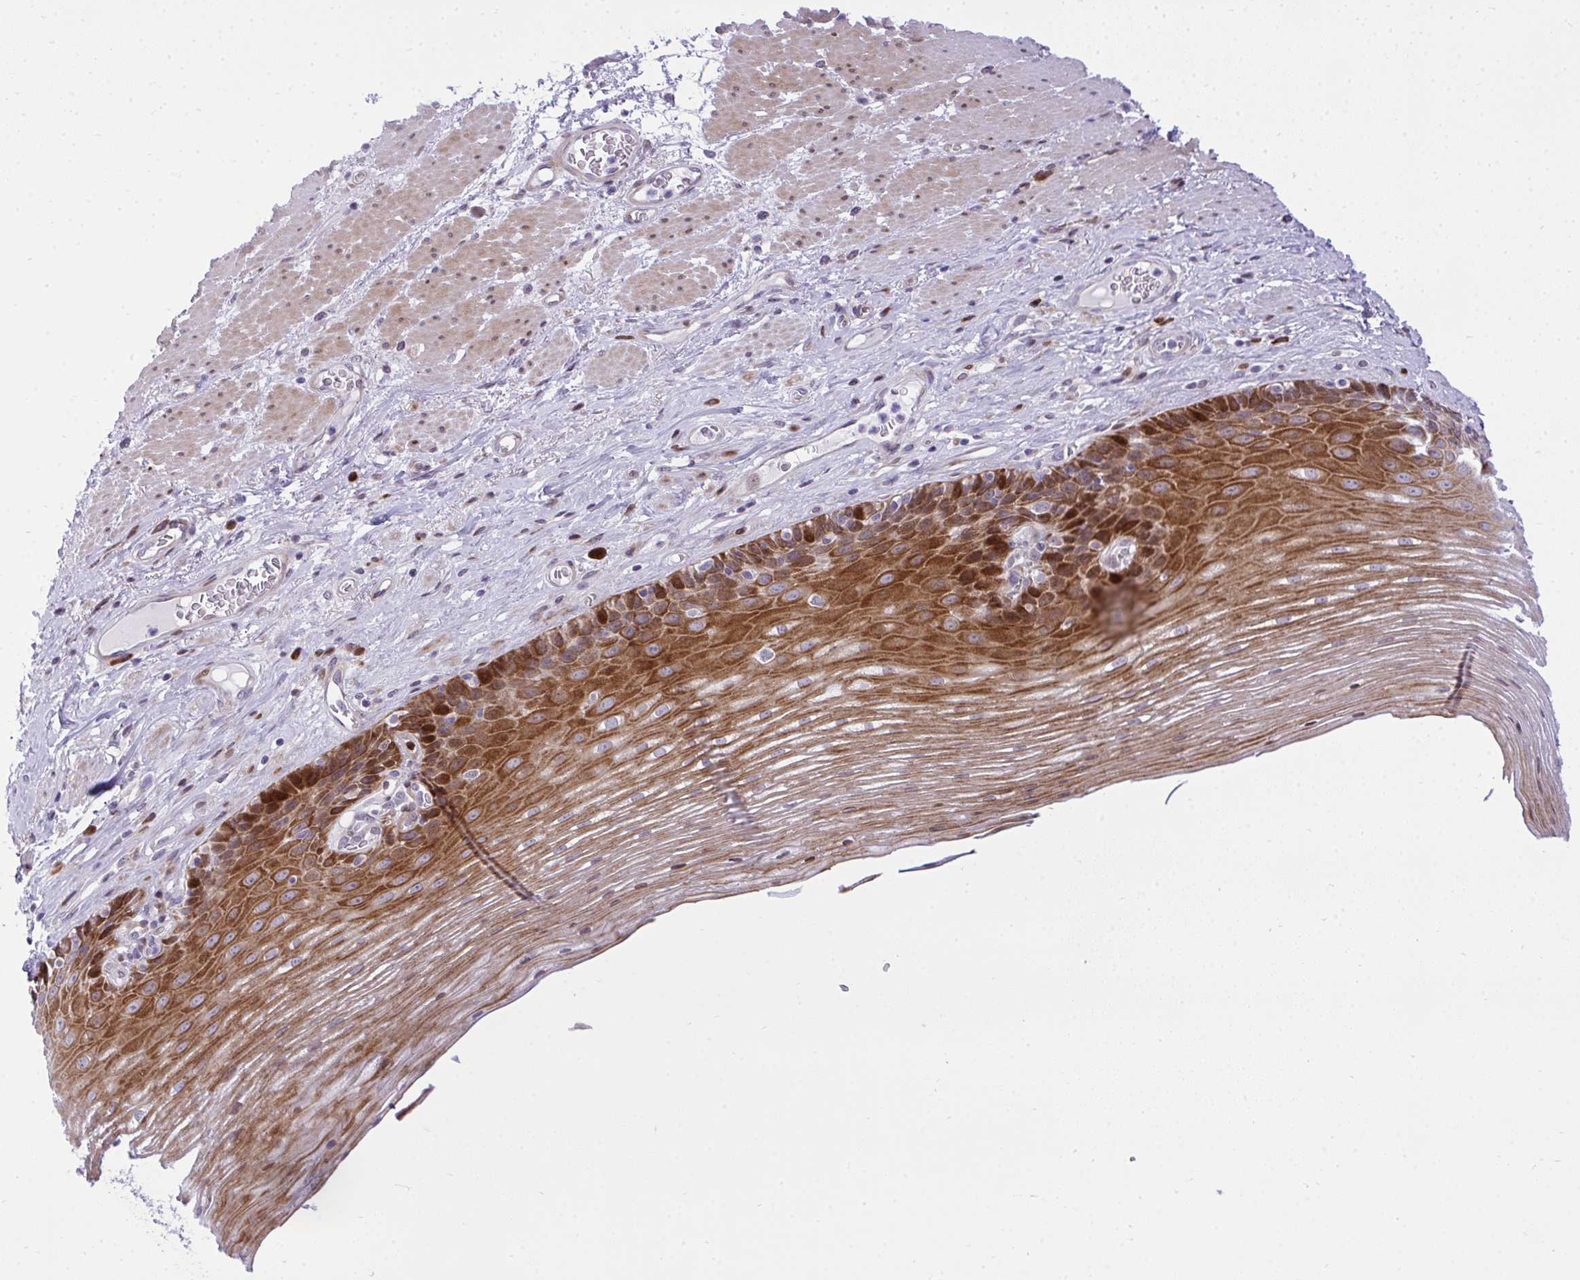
{"staining": {"intensity": "strong", "quantity": "25%-75%", "location": "cytoplasmic/membranous,nuclear"}, "tissue": "esophagus", "cell_type": "Squamous epithelial cells", "image_type": "normal", "snomed": [{"axis": "morphology", "description": "Normal tissue, NOS"}, {"axis": "topography", "description": "Esophagus"}], "caption": "Esophagus stained for a protein reveals strong cytoplasmic/membranous,nuclear positivity in squamous epithelial cells. Nuclei are stained in blue.", "gene": "CASTOR2", "patient": {"sex": "male", "age": 62}}